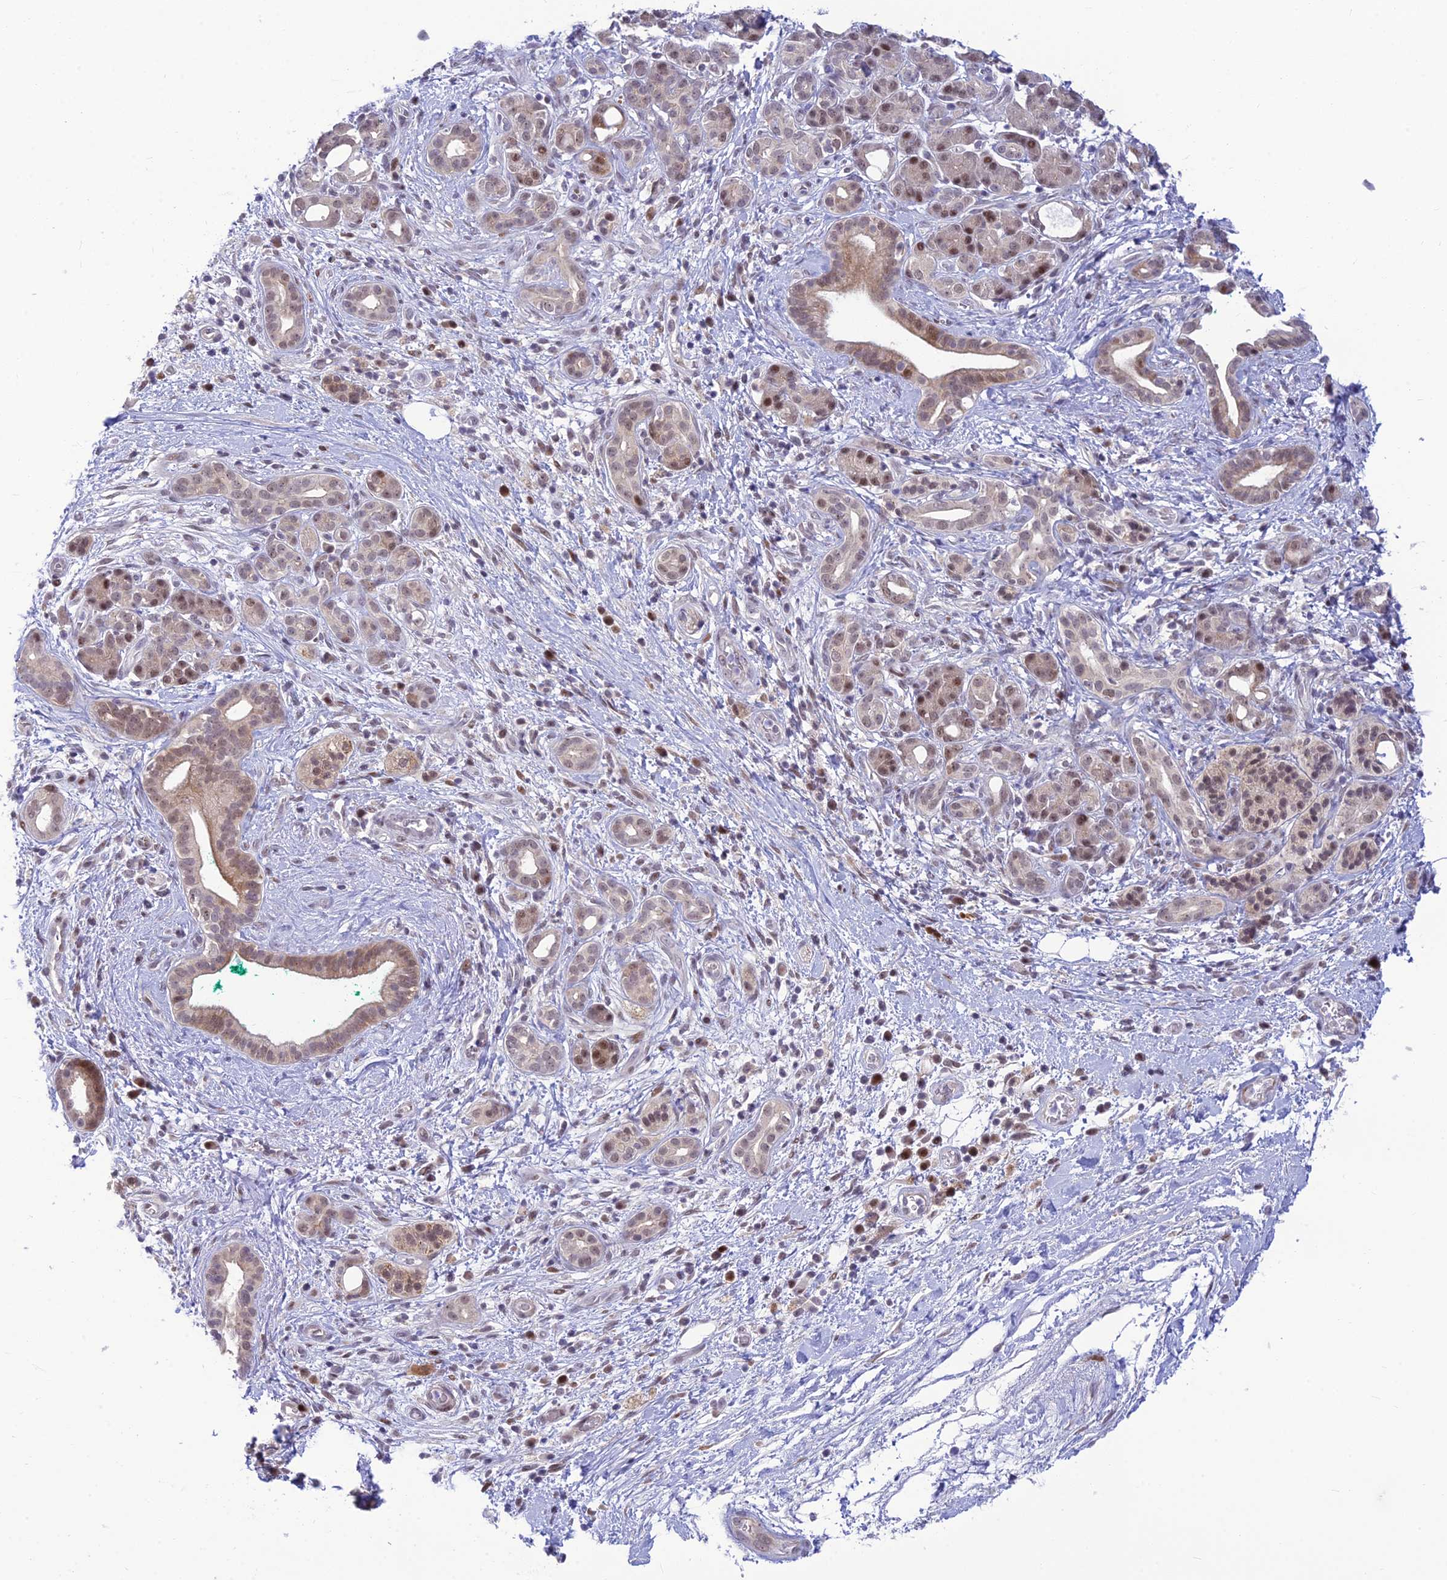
{"staining": {"intensity": "weak", "quantity": "25%-75%", "location": "cytoplasmic/membranous"}, "tissue": "pancreatic cancer", "cell_type": "Tumor cells", "image_type": "cancer", "snomed": [{"axis": "morphology", "description": "Adenocarcinoma, NOS"}, {"axis": "topography", "description": "Pancreas"}], "caption": "Pancreatic cancer (adenocarcinoma) tissue reveals weak cytoplasmic/membranous positivity in about 25%-75% of tumor cells", "gene": "ASPDH", "patient": {"sex": "male", "age": 78}}